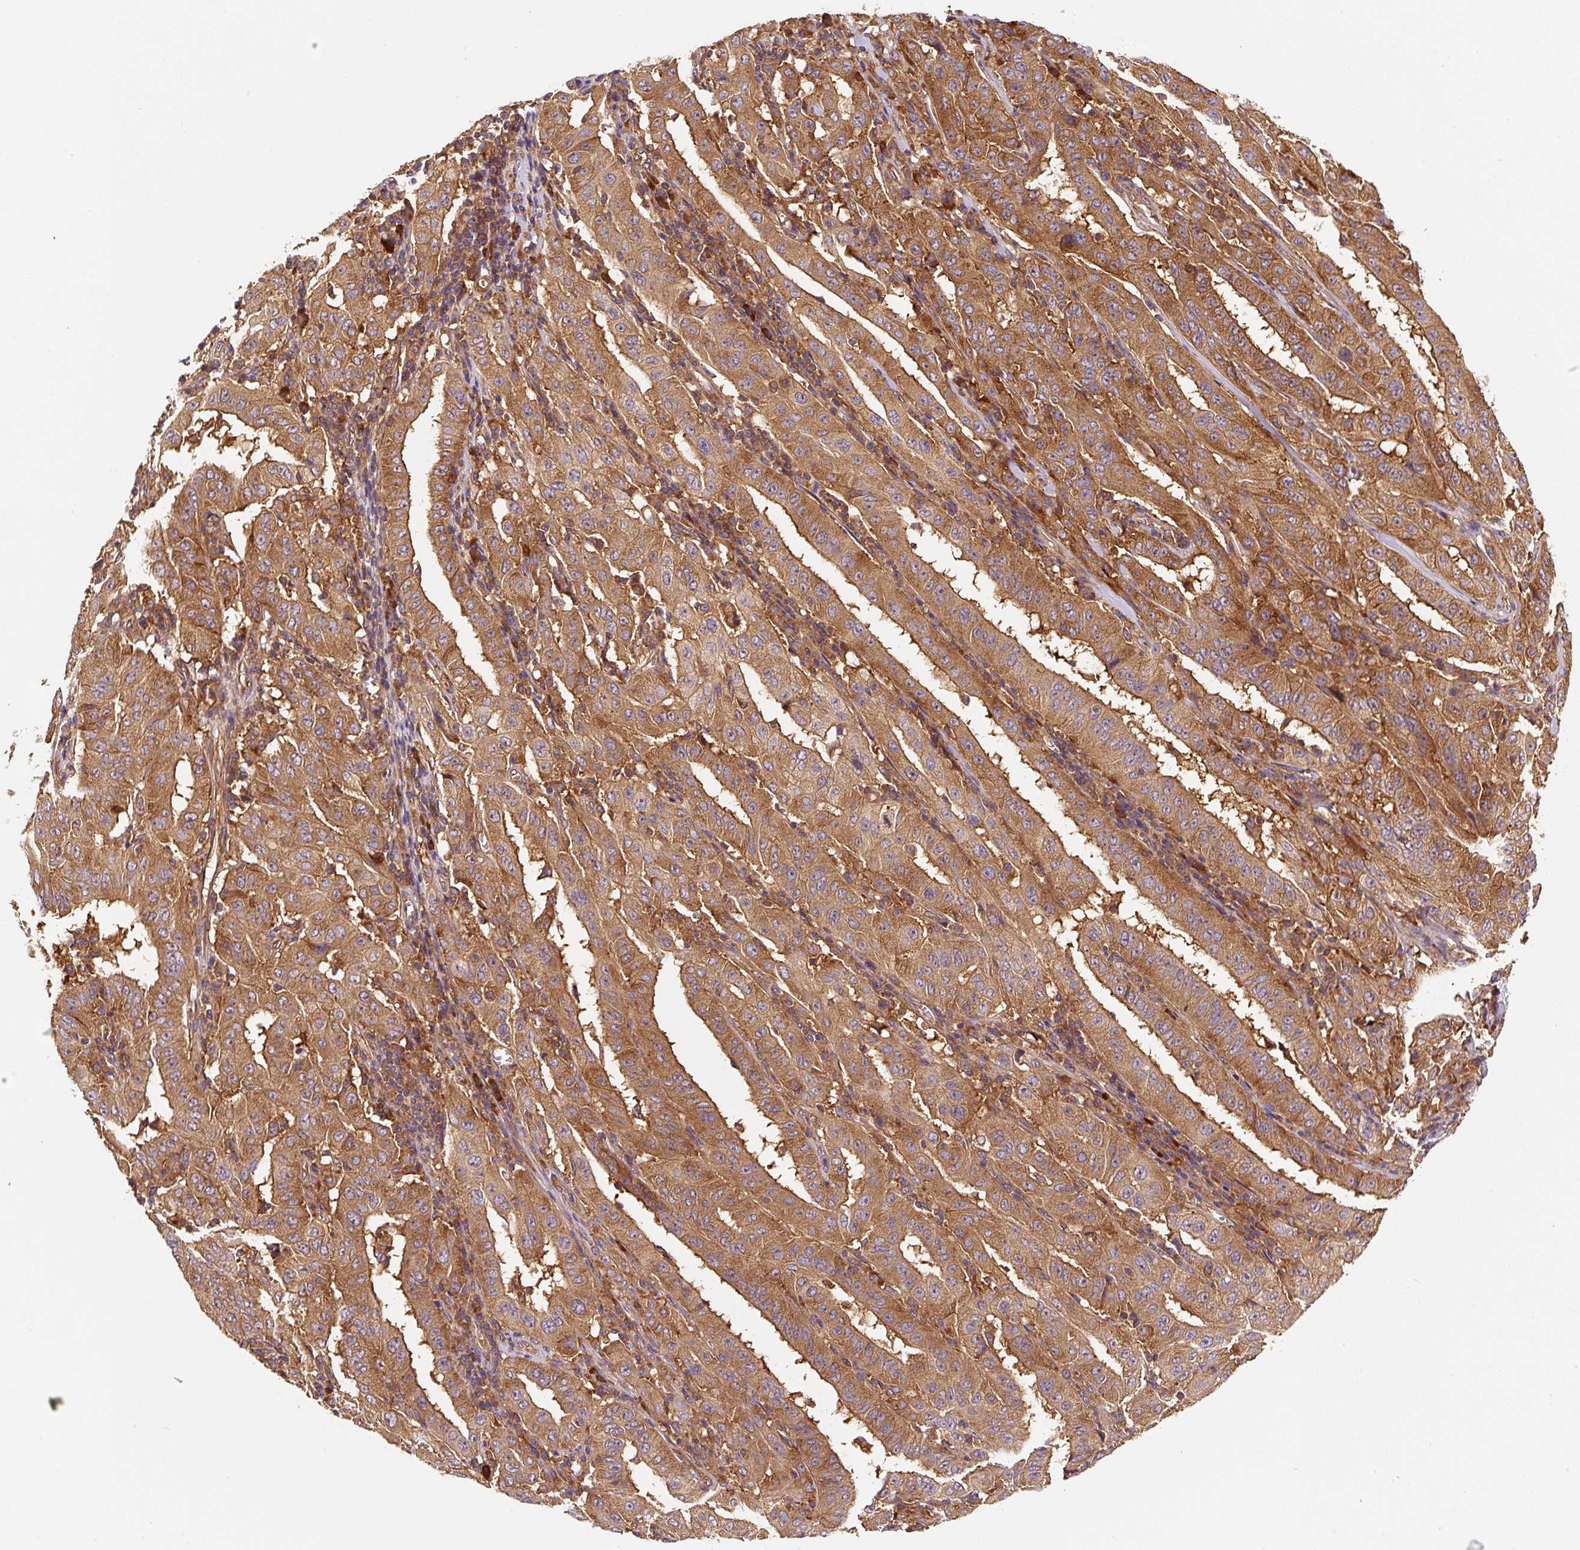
{"staining": {"intensity": "moderate", "quantity": ">75%", "location": "cytoplasmic/membranous"}, "tissue": "pancreatic cancer", "cell_type": "Tumor cells", "image_type": "cancer", "snomed": [{"axis": "morphology", "description": "Adenocarcinoma, NOS"}, {"axis": "topography", "description": "Pancreas"}], "caption": "Tumor cells show moderate cytoplasmic/membranous positivity in approximately >75% of cells in pancreatic cancer (adenocarcinoma).", "gene": "EIF2S2", "patient": {"sex": "male", "age": 63}}